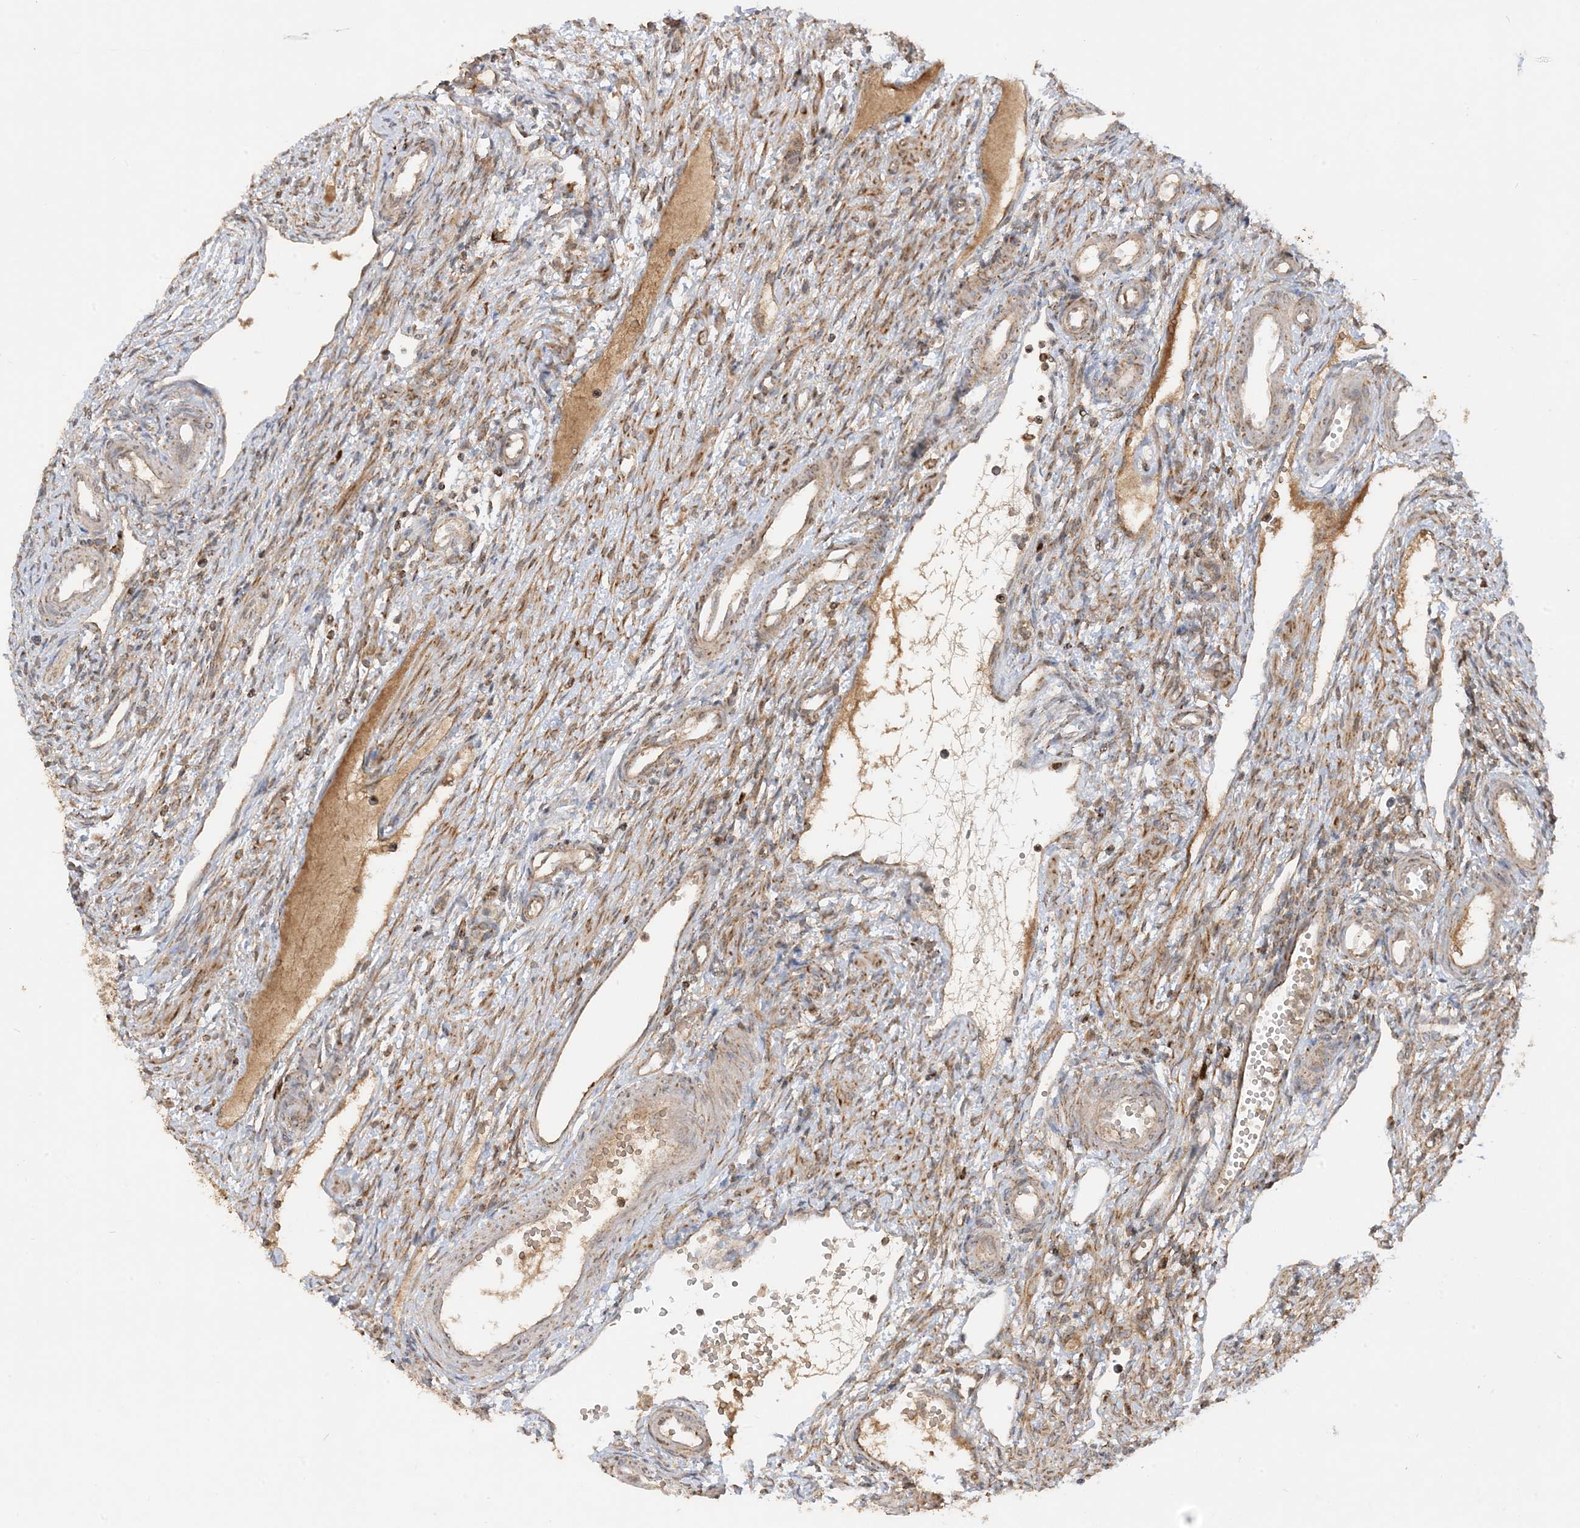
{"staining": {"intensity": "moderate", "quantity": "25%-75%", "location": "cytoplasmic/membranous"}, "tissue": "ovary", "cell_type": "Ovarian stroma cells", "image_type": "normal", "snomed": [{"axis": "morphology", "description": "Normal tissue, NOS"}, {"axis": "morphology", "description": "Cyst, NOS"}, {"axis": "topography", "description": "Ovary"}], "caption": "This histopathology image displays unremarkable ovary stained with IHC to label a protein in brown. The cytoplasmic/membranous of ovarian stroma cells show moderate positivity for the protein. Nuclei are counter-stained blue.", "gene": "NDUFAF3", "patient": {"sex": "female", "age": 33}}